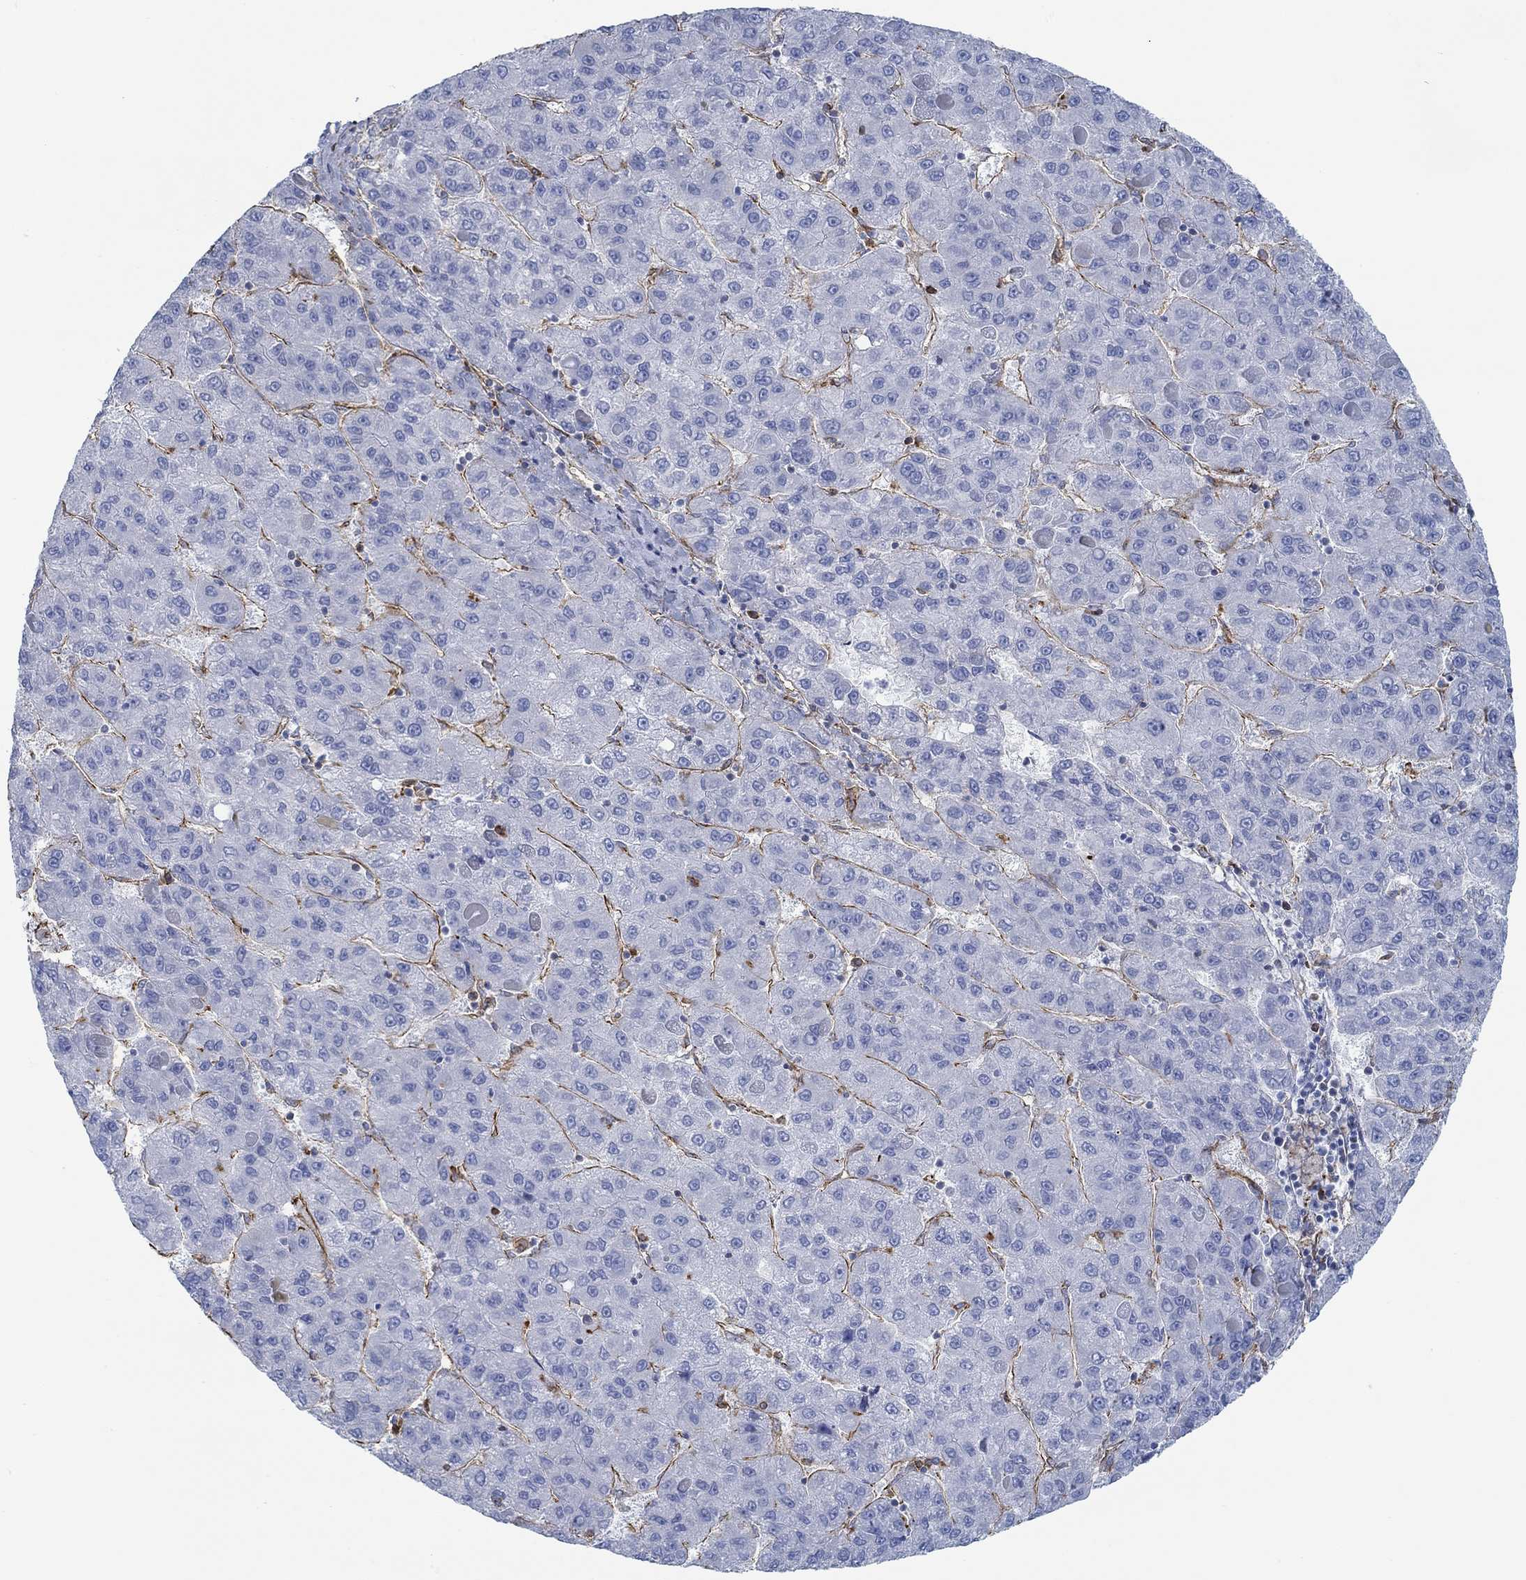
{"staining": {"intensity": "negative", "quantity": "none", "location": "none"}, "tissue": "liver cancer", "cell_type": "Tumor cells", "image_type": "cancer", "snomed": [{"axis": "morphology", "description": "Carcinoma, Hepatocellular, NOS"}, {"axis": "topography", "description": "Liver"}], "caption": "This histopathology image is of hepatocellular carcinoma (liver) stained with immunohistochemistry (IHC) to label a protein in brown with the nuclei are counter-stained blue. There is no positivity in tumor cells. Brightfield microscopy of immunohistochemistry stained with DAB (3,3'-diaminobenzidine) (brown) and hematoxylin (blue), captured at high magnification.", "gene": "STC2", "patient": {"sex": "female", "age": 82}}